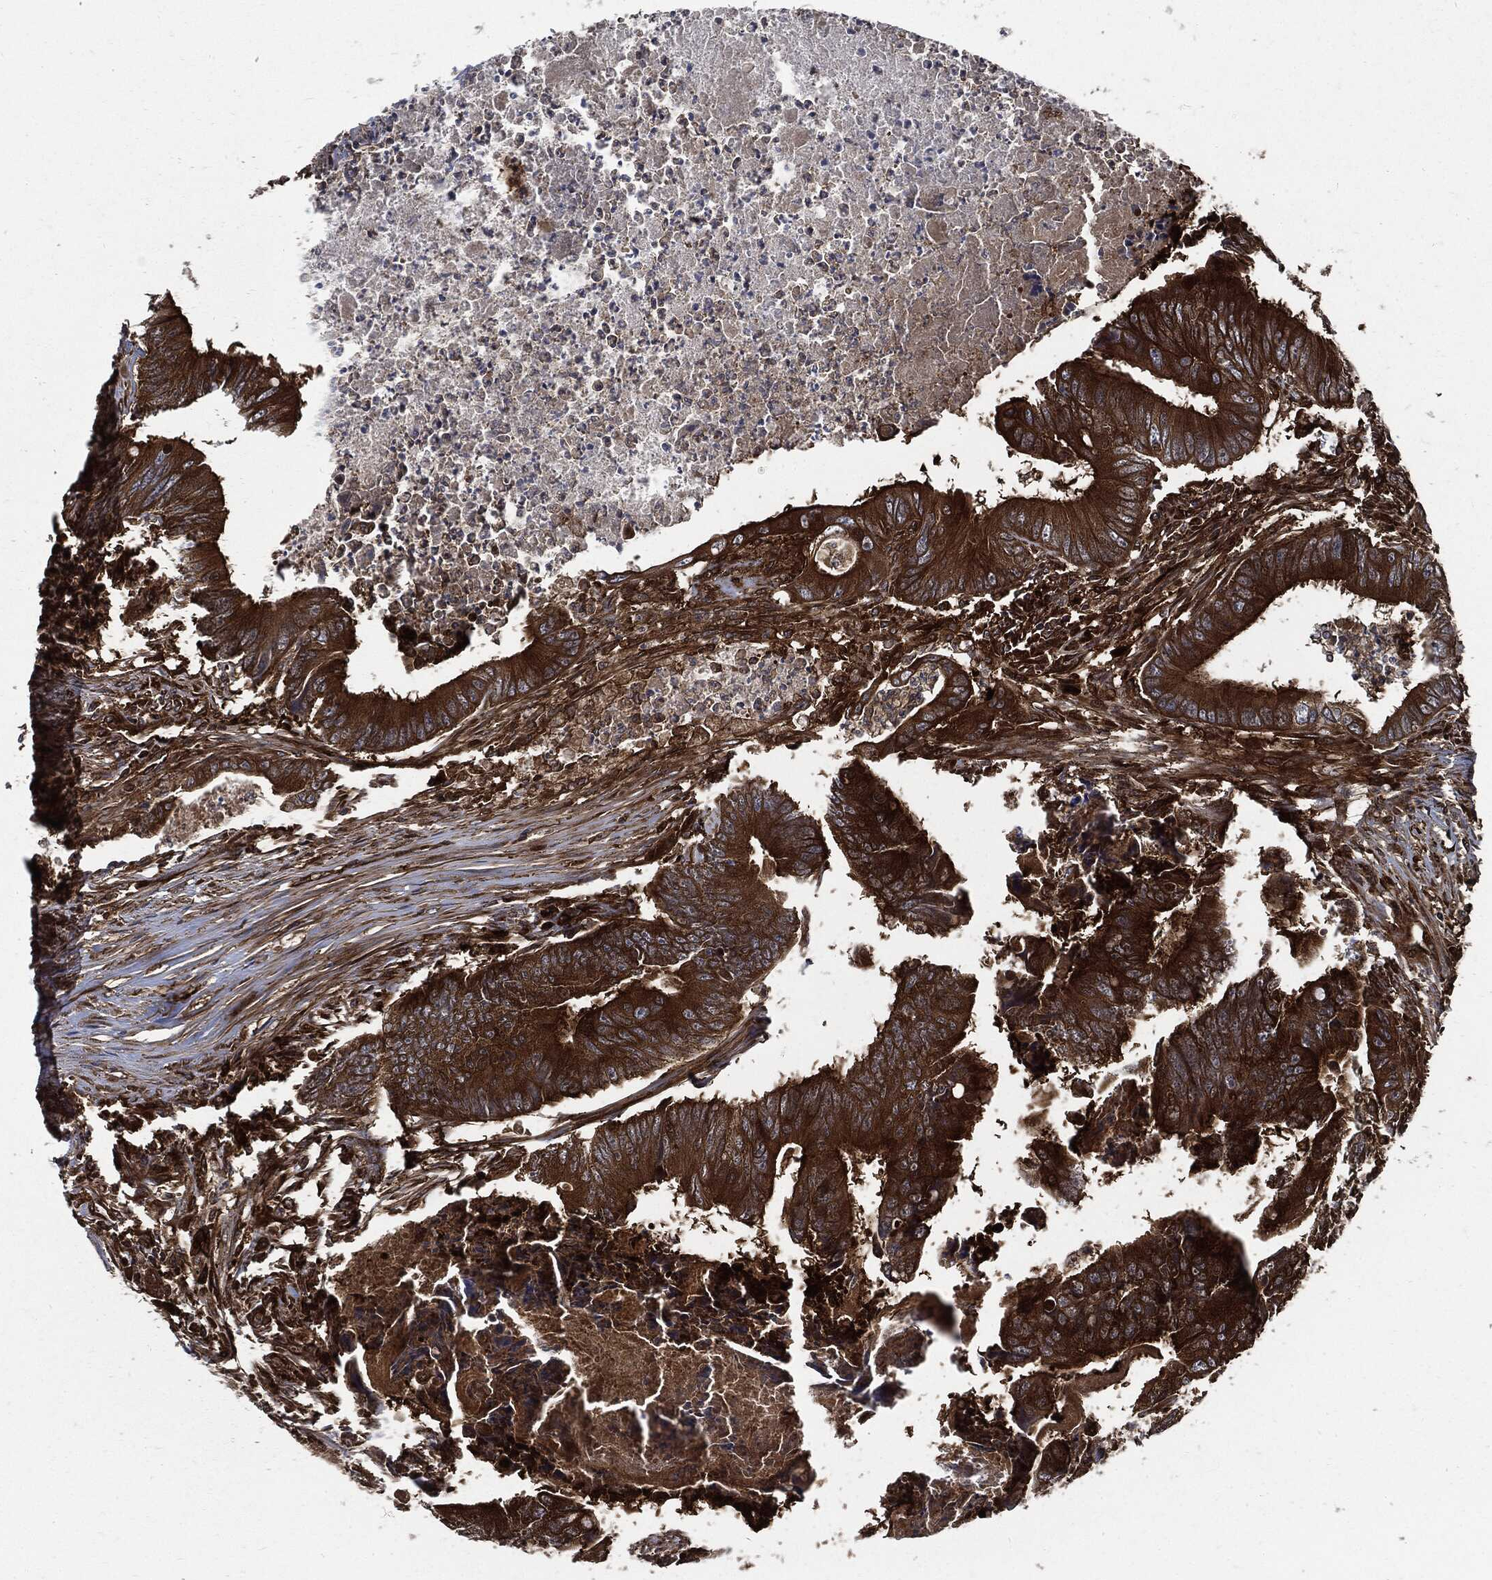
{"staining": {"intensity": "strong", "quantity": ">75%", "location": "cytoplasmic/membranous"}, "tissue": "colorectal cancer", "cell_type": "Tumor cells", "image_type": "cancer", "snomed": [{"axis": "morphology", "description": "Adenocarcinoma, NOS"}, {"axis": "topography", "description": "Colon"}], "caption": "DAB immunohistochemical staining of human adenocarcinoma (colorectal) demonstrates strong cytoplasmic/membranous protein positivity in approximately >75% of tumor cells.", "gene": "XPNPEP1", "patient": {"sex": "male", "age": 84}}